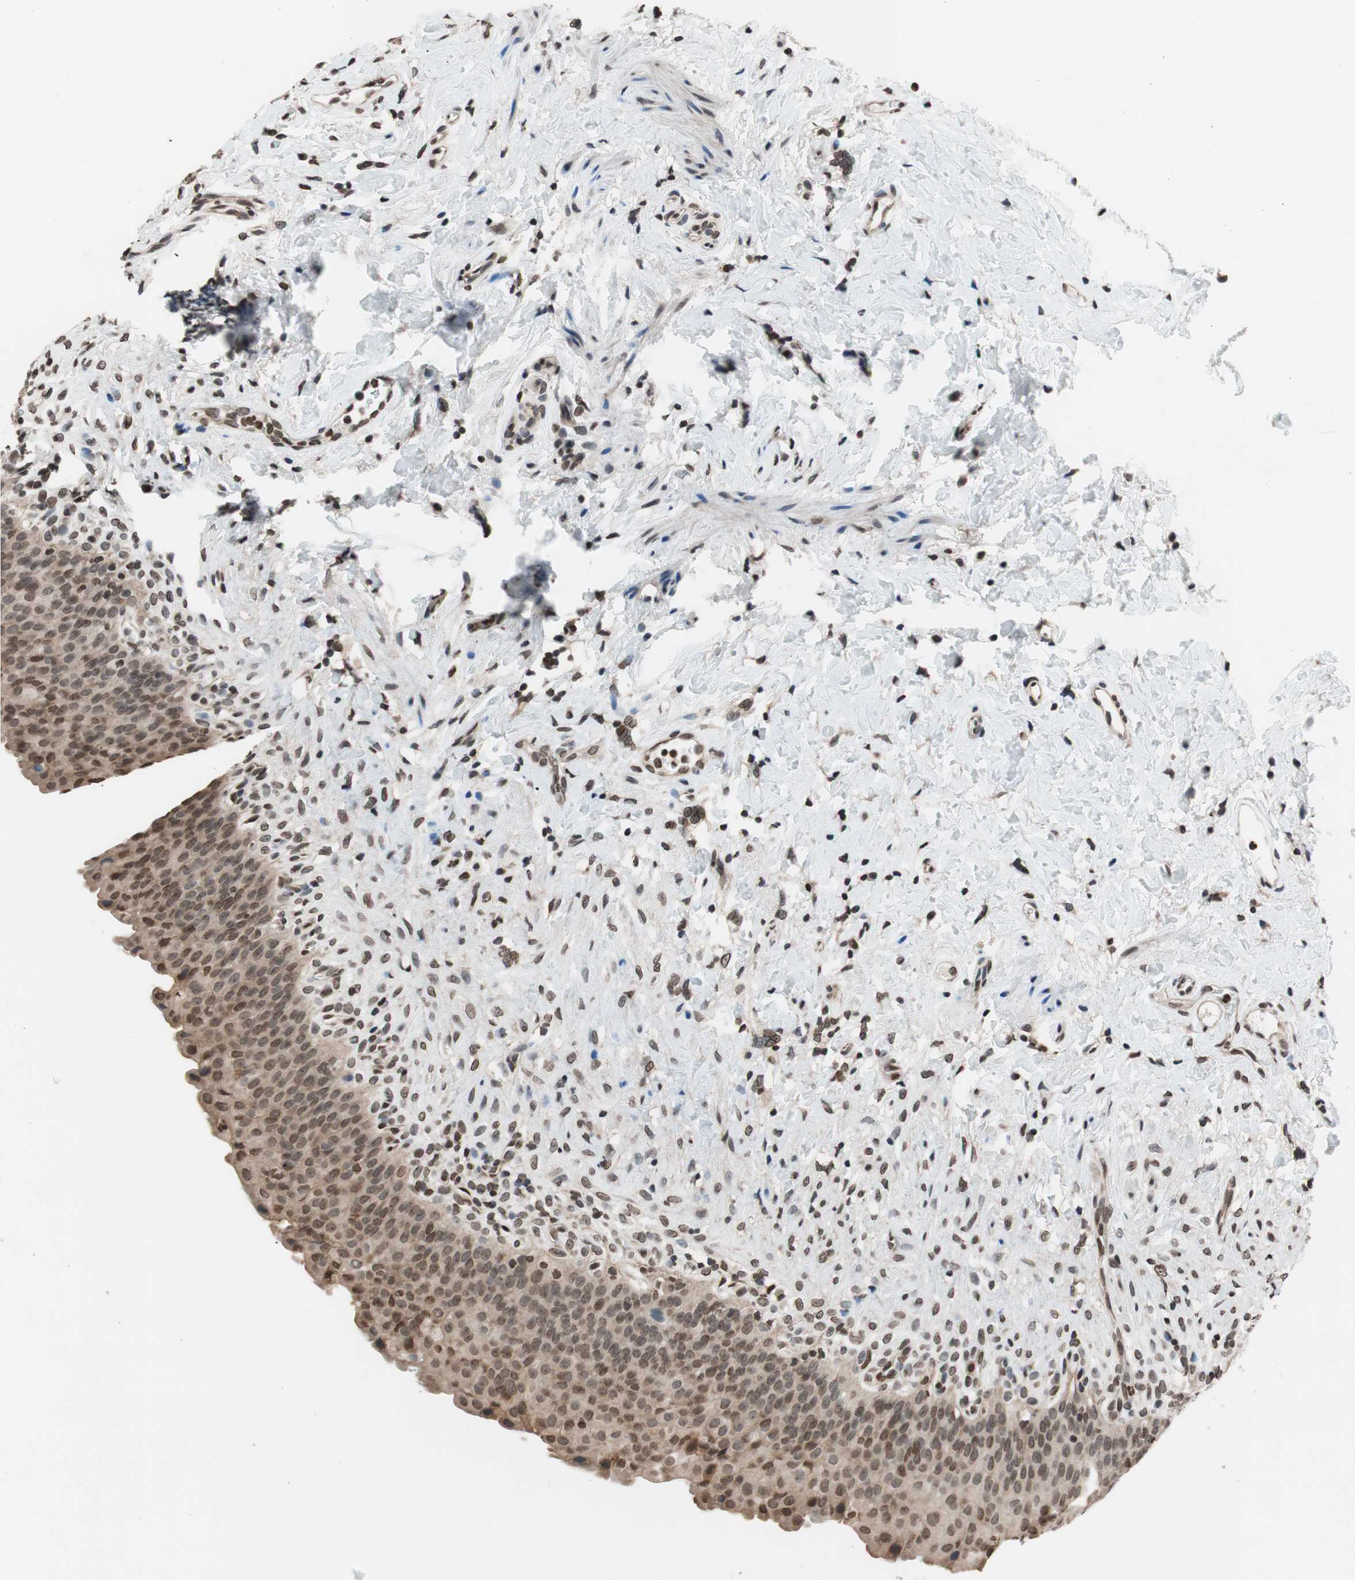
{"staining": {"intensity": "moderate", "quantity": ">75%", "location": "cytoplasmic/membranous,nuclear"}, "tissue": "urinary bladder", "cell_type": "Urothelial cells", "image_type": "normal", "snomed": [{"axis": "morphology", "description": "Normal tissue, NOS"}, {"axis": "topography", "description": "Urinary bladder"}], "caption": "Unremarkable urinary bladder reveals moderate cytoplasmic/membranous,nuclear expression in about >75% of urothelial cells.", "gene": "RFC1", "patient": {"sex": "female", "age": 79}}